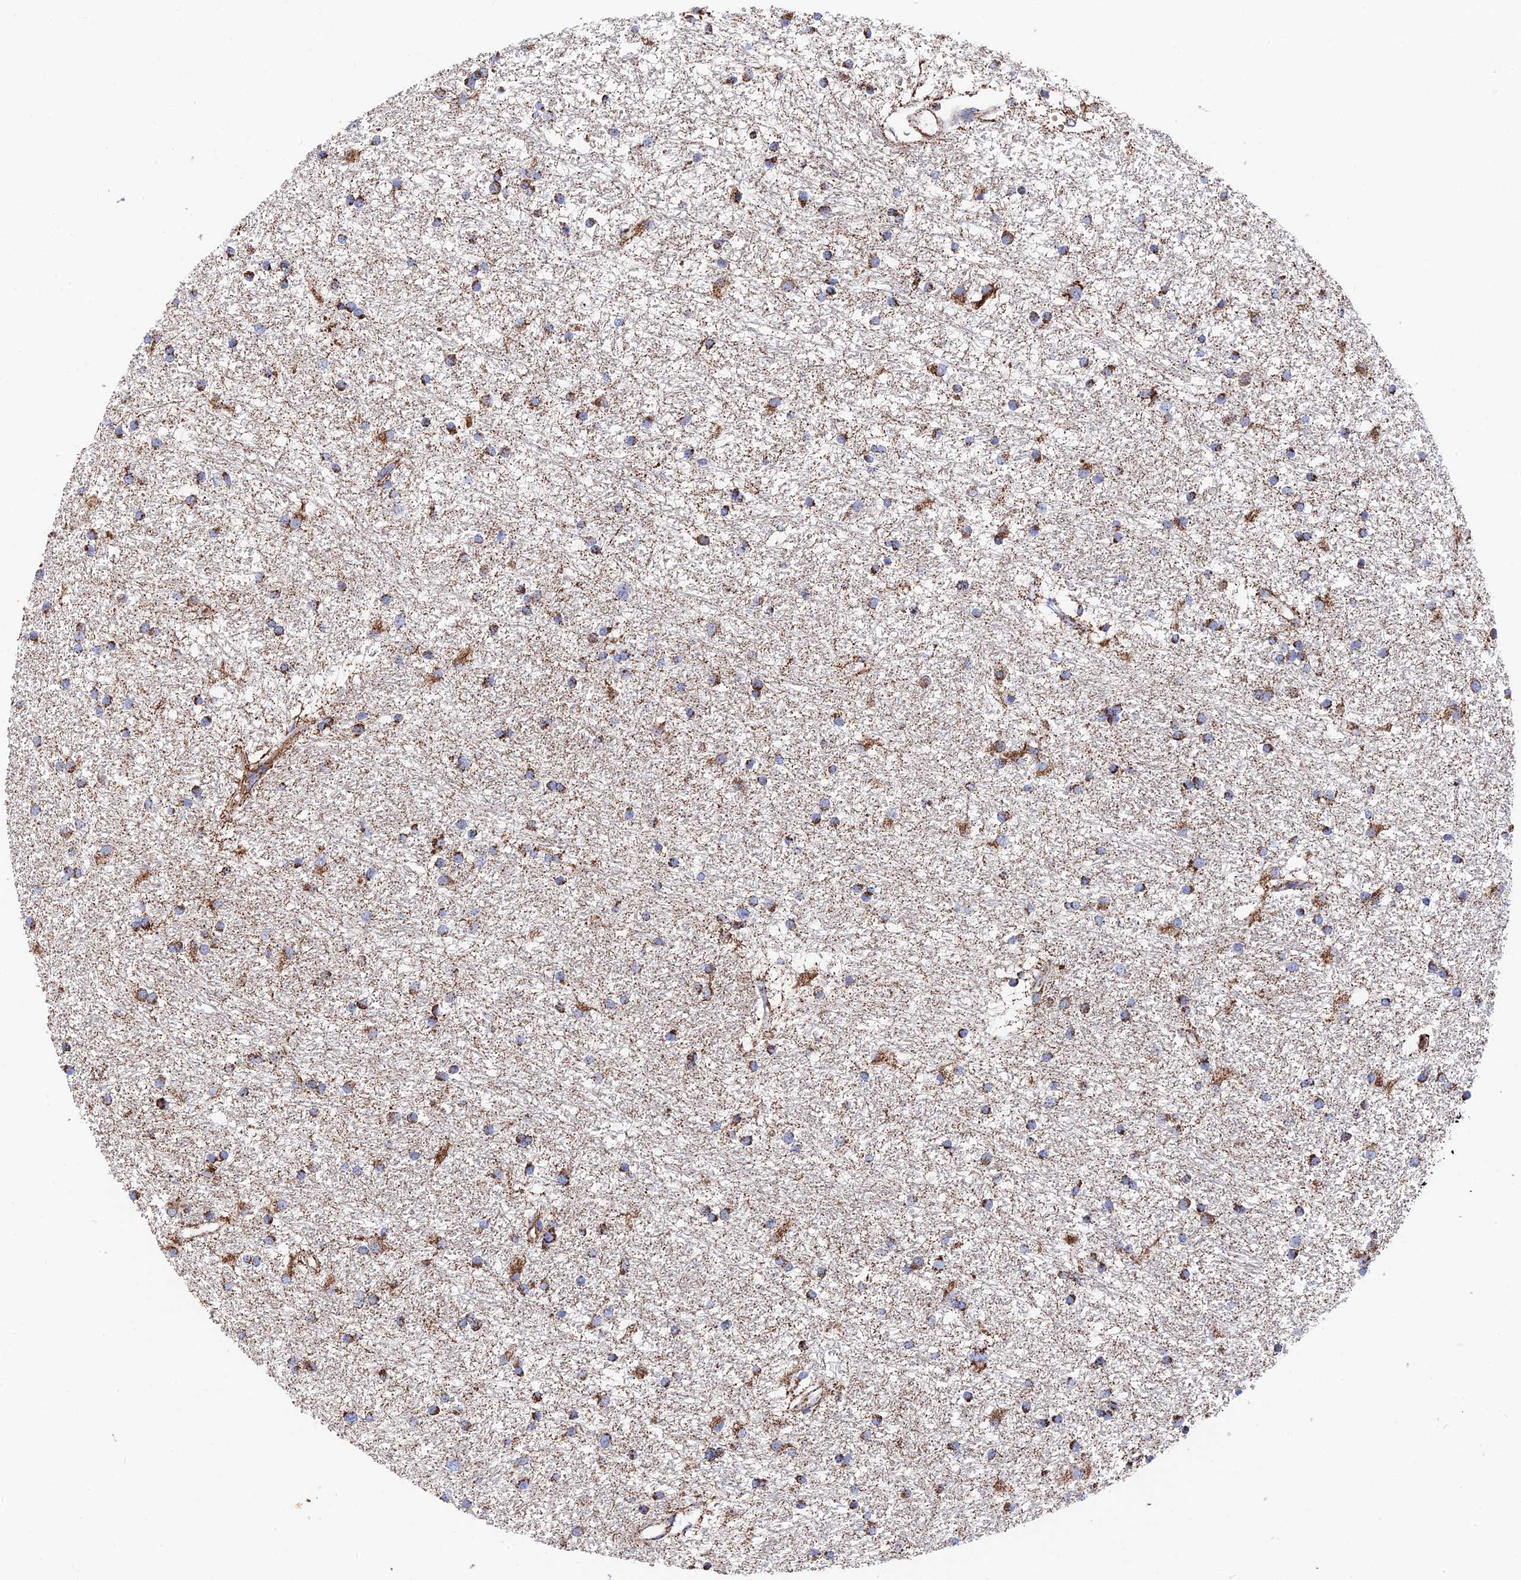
{"staining": {"intensity": "strong", "quantity": ">75%", "location": "cytoplasmic/membranous"}, "tissue": "glioma", "cell_type": "Tumor cells", "image_type": "cancer", "snomed": [{"axis": "morphology", "description": "Glioma, malignant, High grade"}, {"axis": "topography", "description": "Brain"}], "caption": "There is high levels of strong cytoplasmic/membranous expression in tumor cells of glioma, as demonstrated by immunohistochemical staining (brown color).", "gene": "HAUS8", "patient": {"sex": "male", "age": 77}}